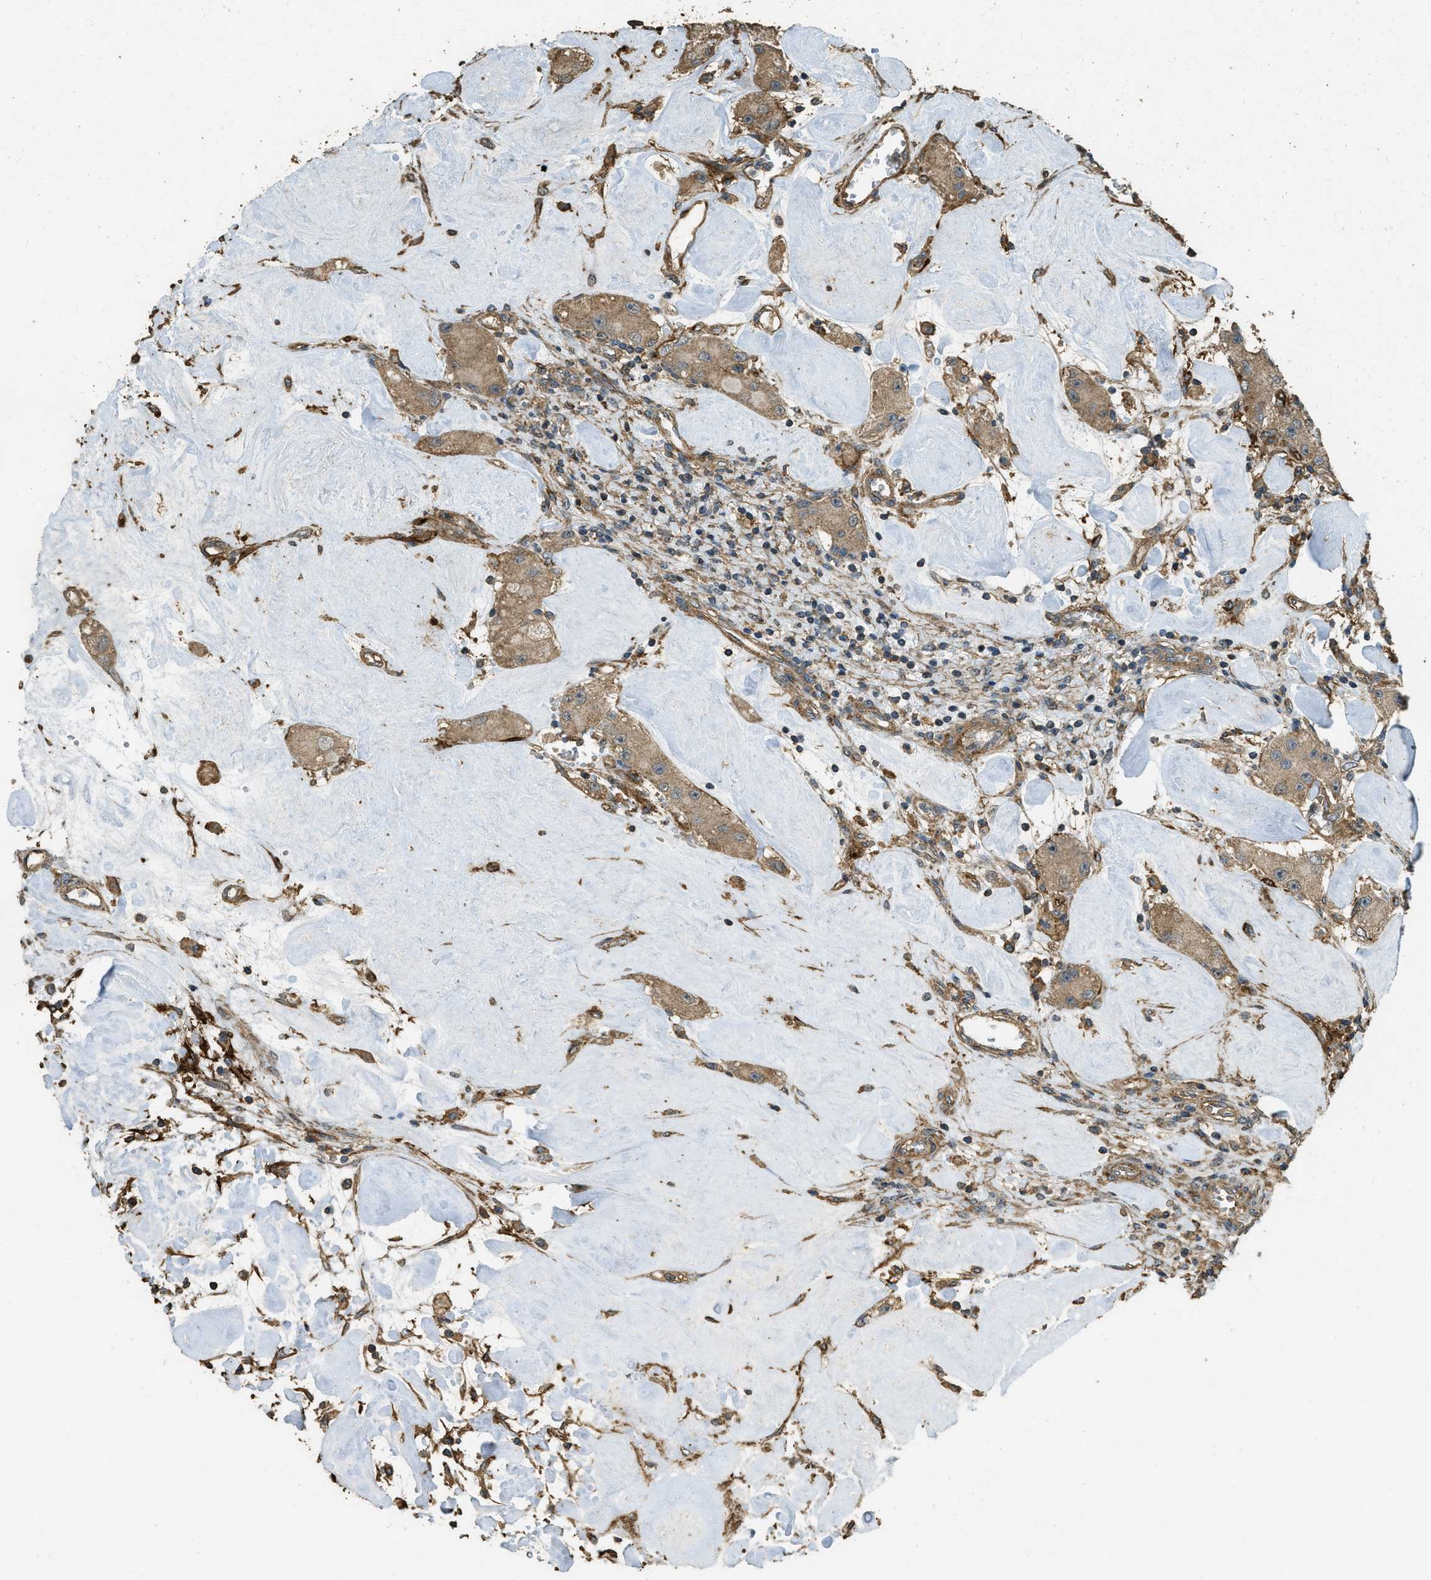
{"staining": {"intensity": "moderate", "quantity": ">75%", "location": "cytoplasmic/membranous"}, "tissue": "carcinoid", "cell_type": "Tumor cells", "image_type": "cancer", "snomed": [{"axis": "morphology", "description": "Carcinoid, malignant, NOS"}, {"axis": "topography", "description": "Pancreas"}], "caption": "The photomicrograph displays staining of carcinoid, revealing moderate cytoplasmic/membranous protein positivity (brown color) within tumor cells.", "gene": "CD276", "patient": {"sex": "male", "age": 41}}